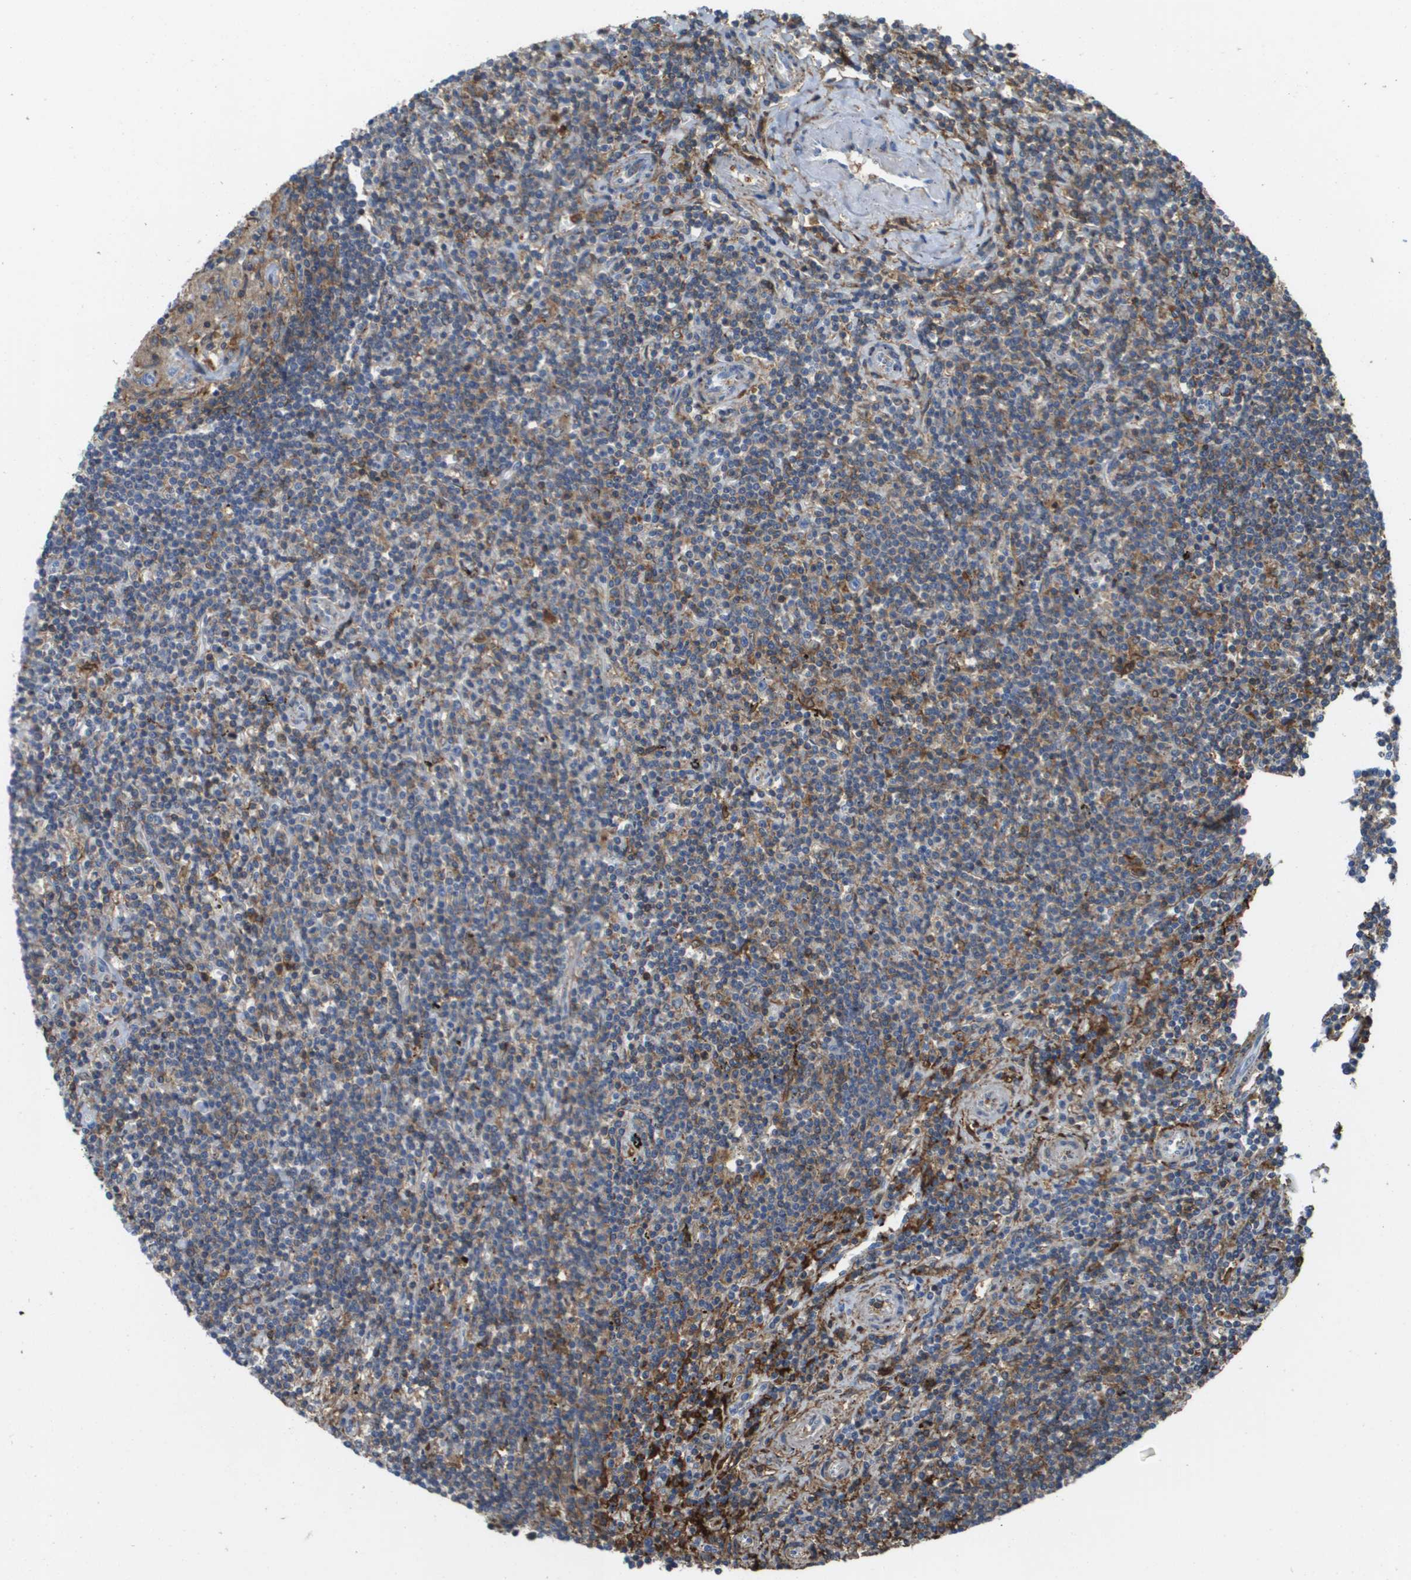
{"staining": {"intensity": "moderate", "quantity": "25%-75%", "location": "cytoplasmic/membranous"}, "tissue": "lymphoma", "cell_type": "Tumor cells", "image_type": "cancer", "snomed": [{"axis": "morphology", "description": "Malignant lymphoma, non-Hodgkin's type, Low grade"}, {"axis": "topography", "description": "Spleen"}], "caption": "Immunohistochemistry (IHC) micrograph of low-grade malignant lymphoma, non-Hodgkin's type stained for a protein (brown), which shows medium levels of moderate cytoplasmic/membranous staining in about 25%-75% of tumor cells.", "gene": "PASK", "patient": {"sex": "male", "age": 76}}